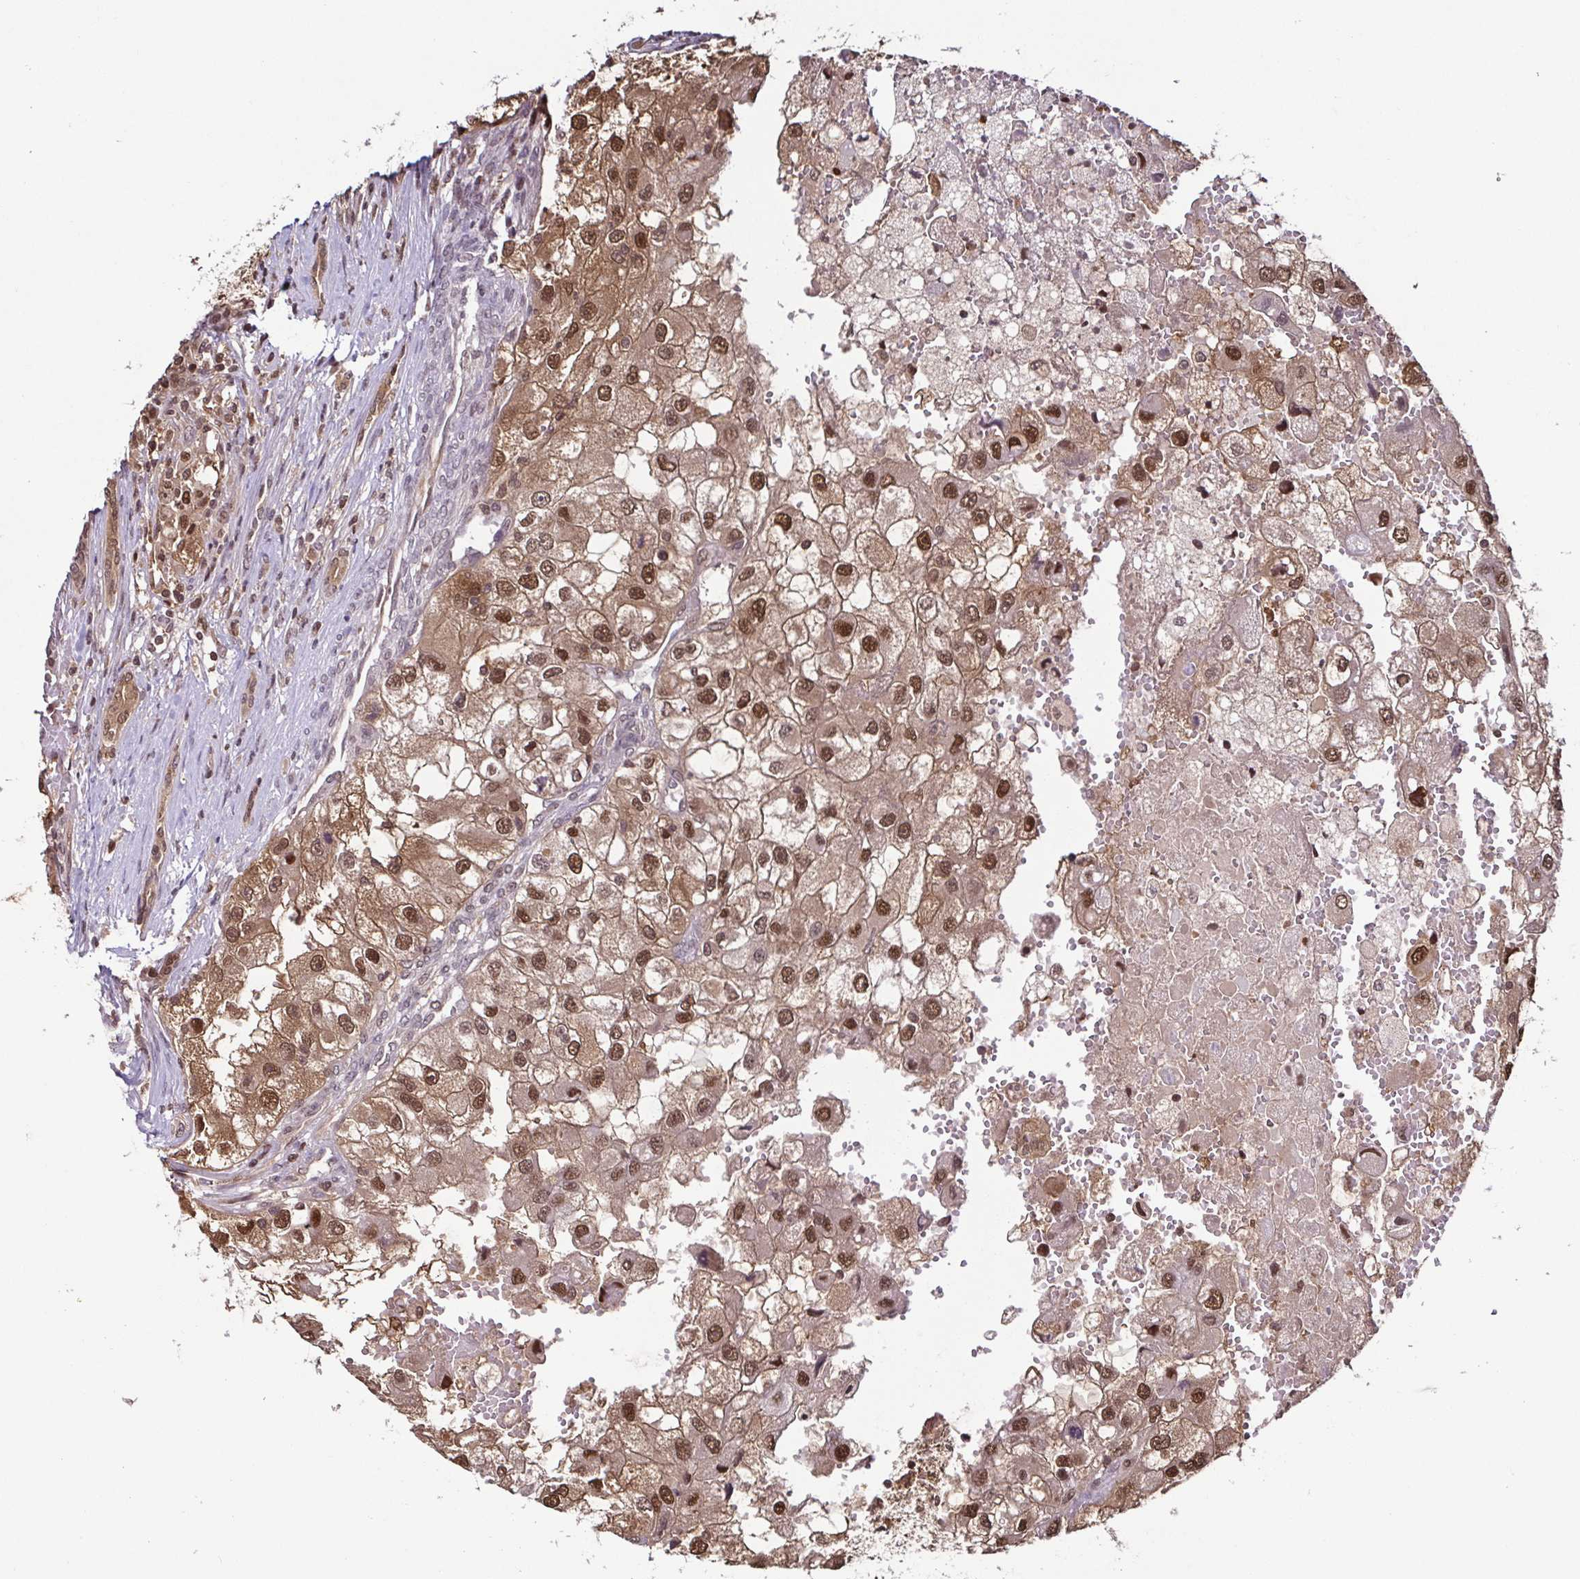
{"staining": {"intensity": "moderate", "quantity": ">75%", "location": "cytoplasmic/membranous,nuclear"}, "tissue": "renal cancer", "cell_type": "Tumor cells", "image_type": "cancer", "snomed": [{"axis": "morphology", "description": "Adenocarcinoma, NOS"}, {"axis": "topography", "description": "Kidney"}], "caption": "Immunohistochemical staining of human adenocarcinoma (renal) demonstrates moderate cytoplasmic/membranous and nuclear protein positivity in approximately >75% of tumor cells.", "gene": "PSMB9", "patient": {"sex": "male", "age": 63}}